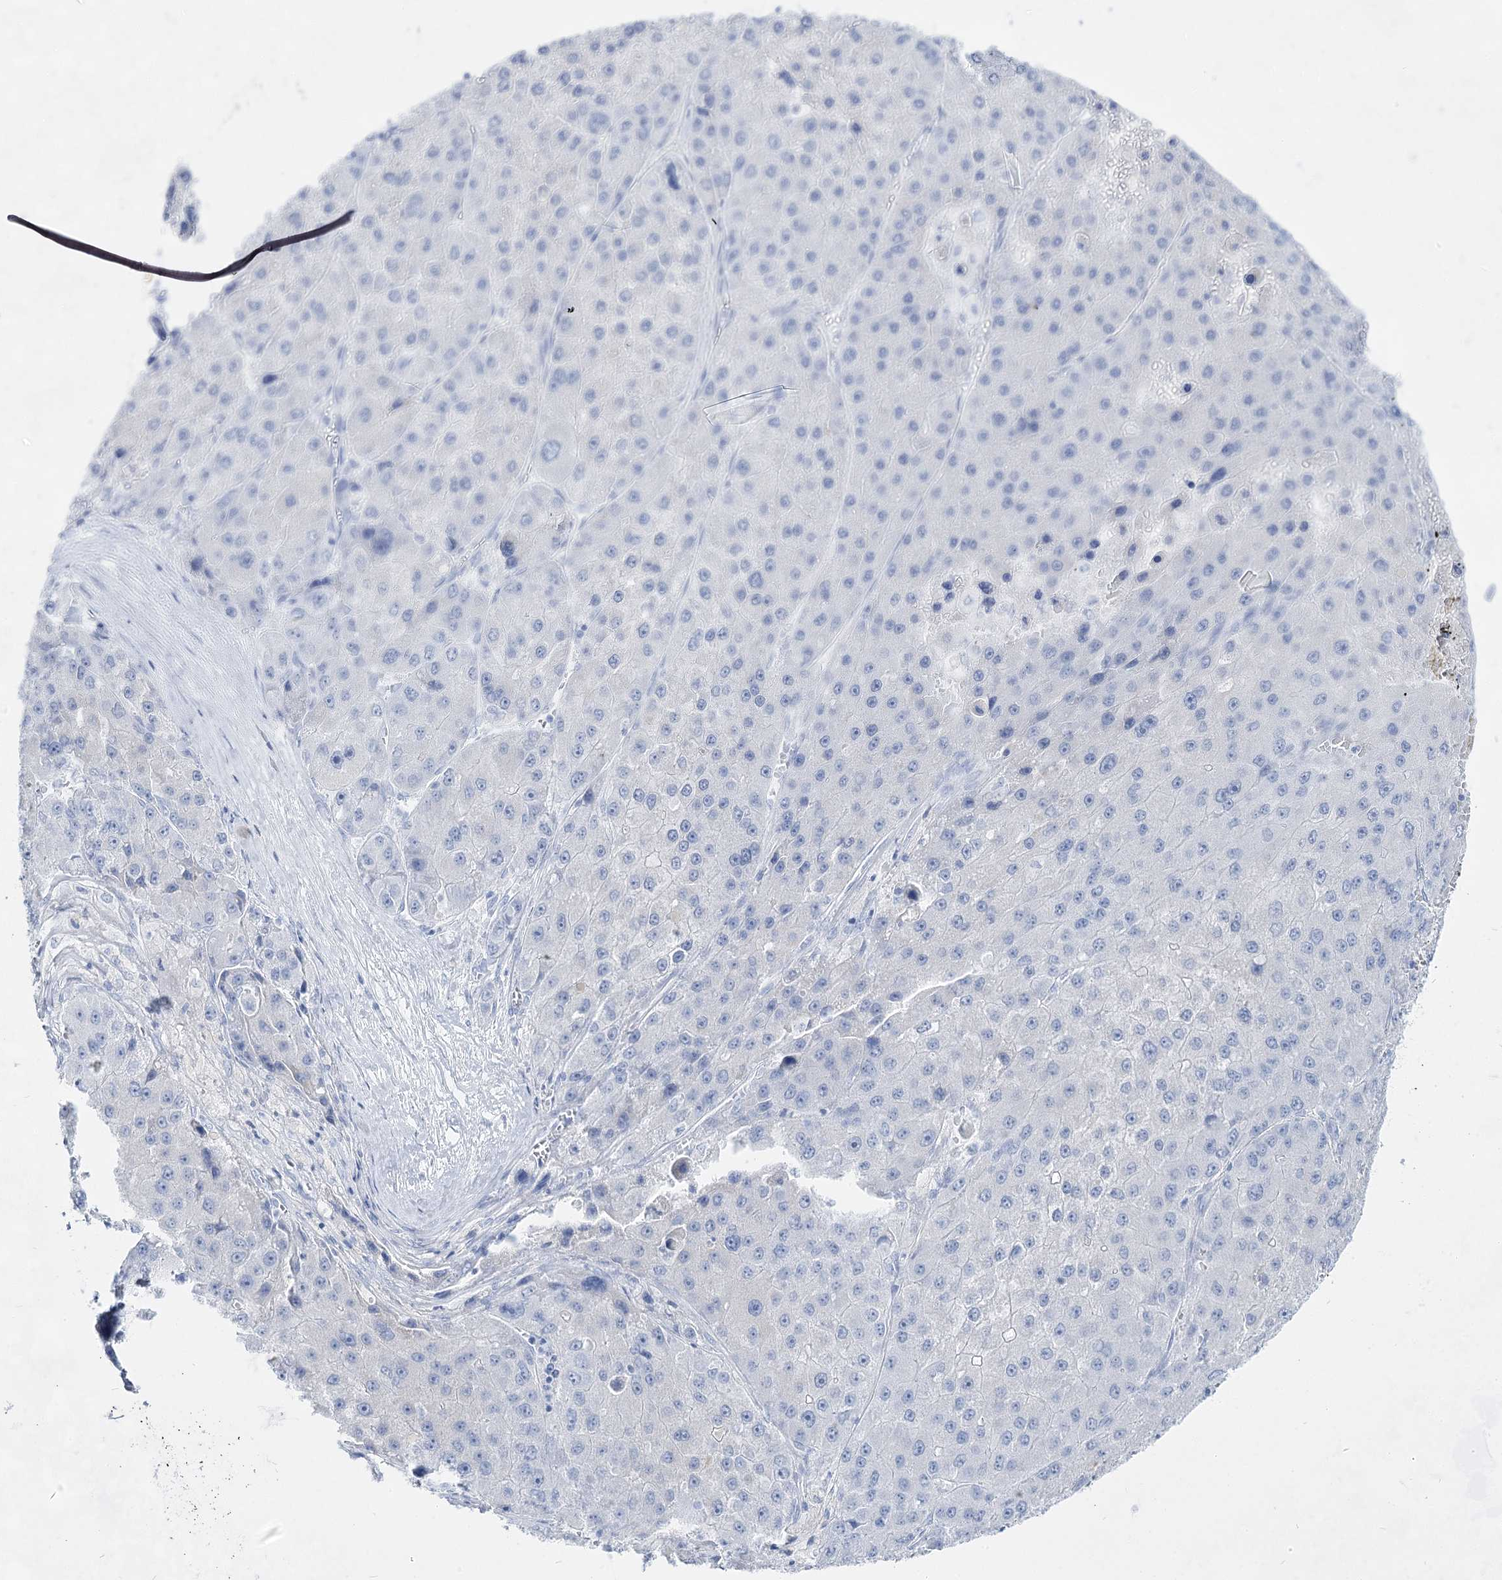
{"staining": {"intensity": "negative", "quantity": "none", "location": "none"}, "tissue": "liver cancer", "cell_type": "Tumor cells", "image_type": "cancer", "snomed": [{"axis": "morphology", "description": "Carcinoma, Hepatocellular, NOS"}, {"axis": "topography", "description": "Liver"}], "caption": "Immunohistochemistry histopathology image of neoplastic tissue: liver cancer stained with DAB displays no significant protein positivity in tumor cells.", "gene": "ACRV1", "patient": {"sex": "female", "age": 73}}